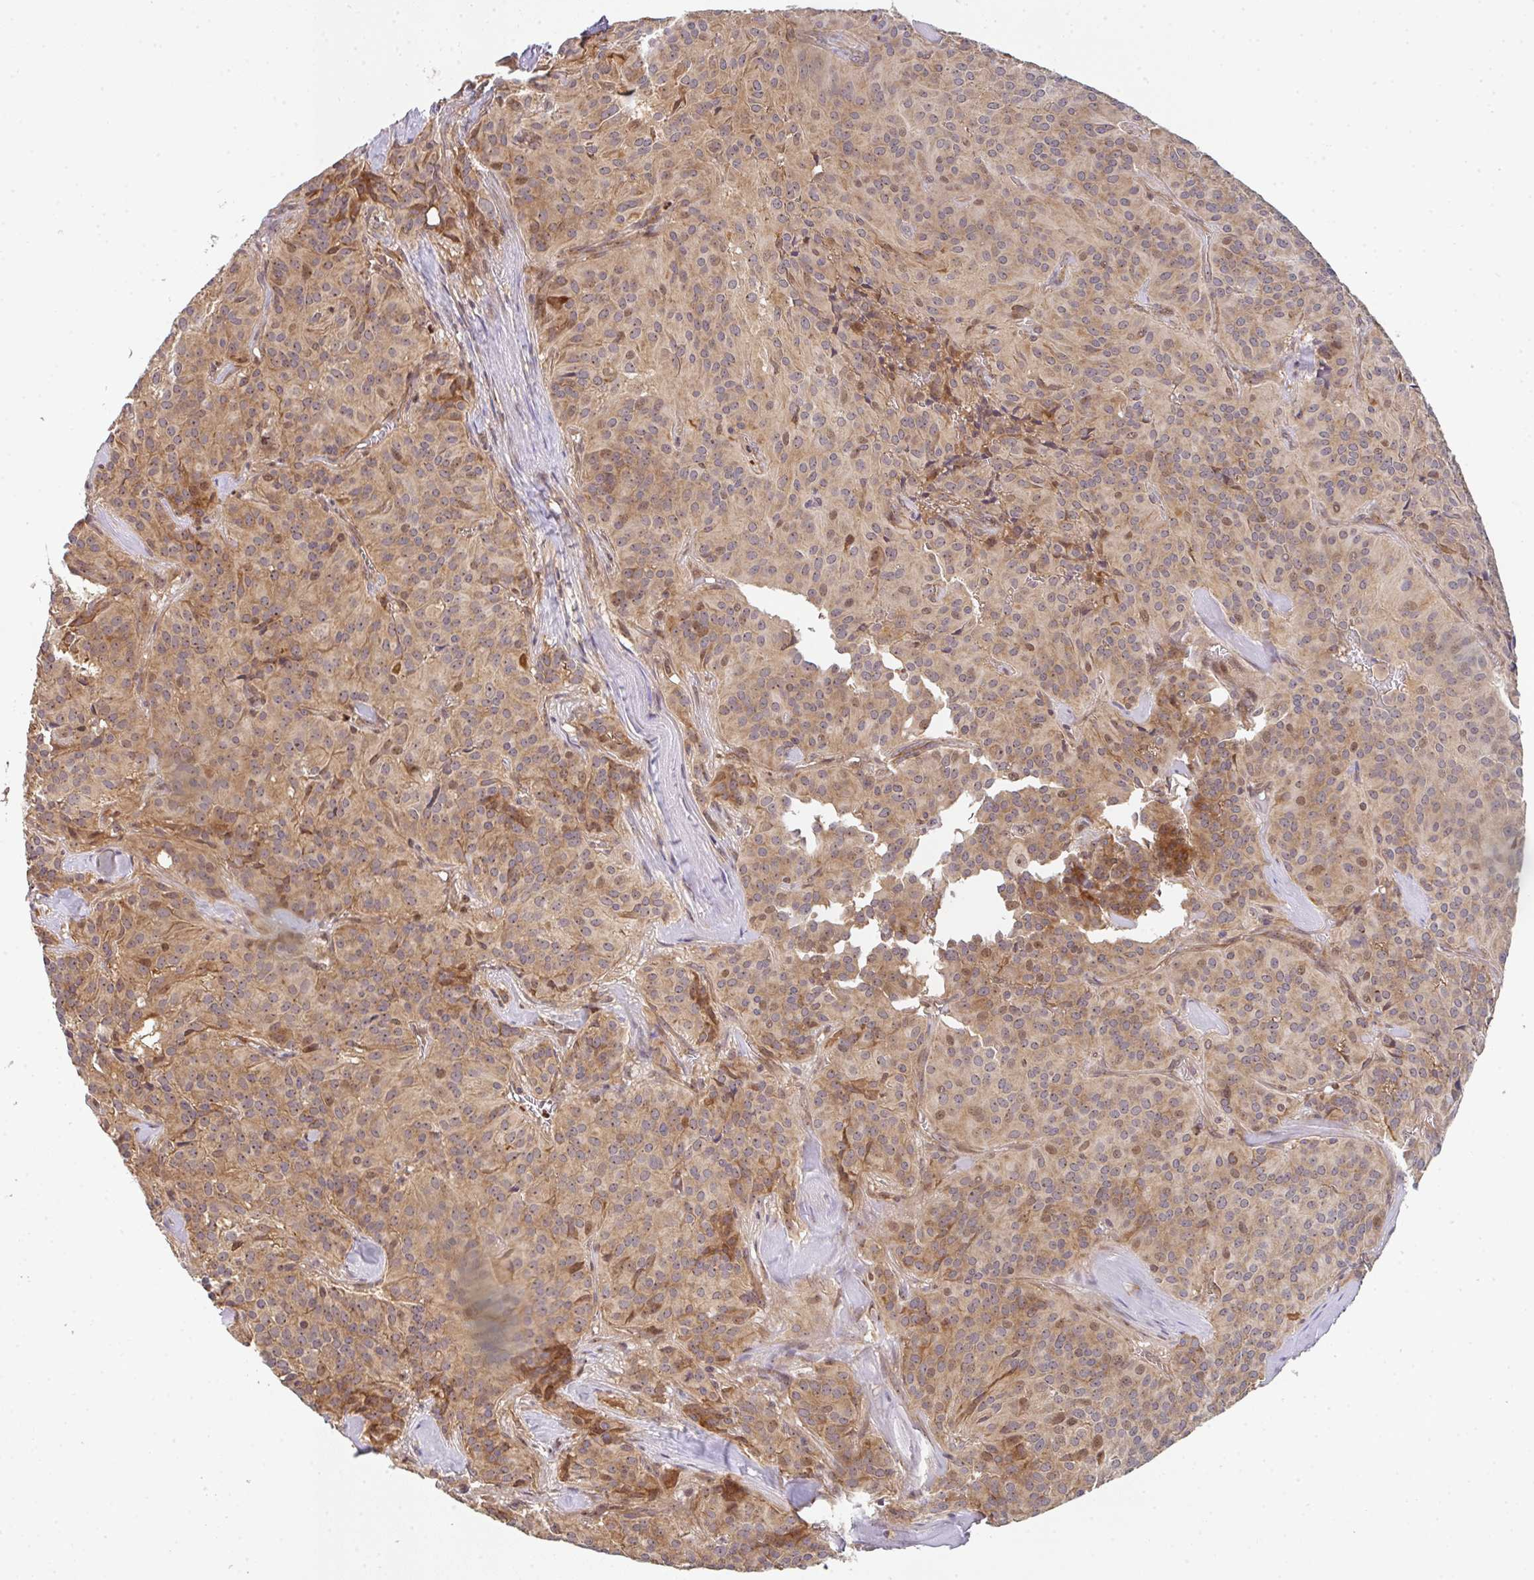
{"staining": {"intensity": "moderate", "quantity": ">75%", "location": "cytoplasmic/membranous,nuclear"}, "tissue": "glioma", "cell_type": "Tumor cells", "image_type": "cancer", "snomed": [{"axis": "morphology", "description": "Glioma, malignant, Low grade"}, {"axis": "topography", "description": "Brain"}], "caption": "DAB immunohistochemical staining of malignant glioma (low-grade) displays moderate cytoplasmic/membranous and nuclear protein staining in approximately >75% of tumor cells.", "gene": "SIMC1", "patient": {"sex": "male", "age": 42}}